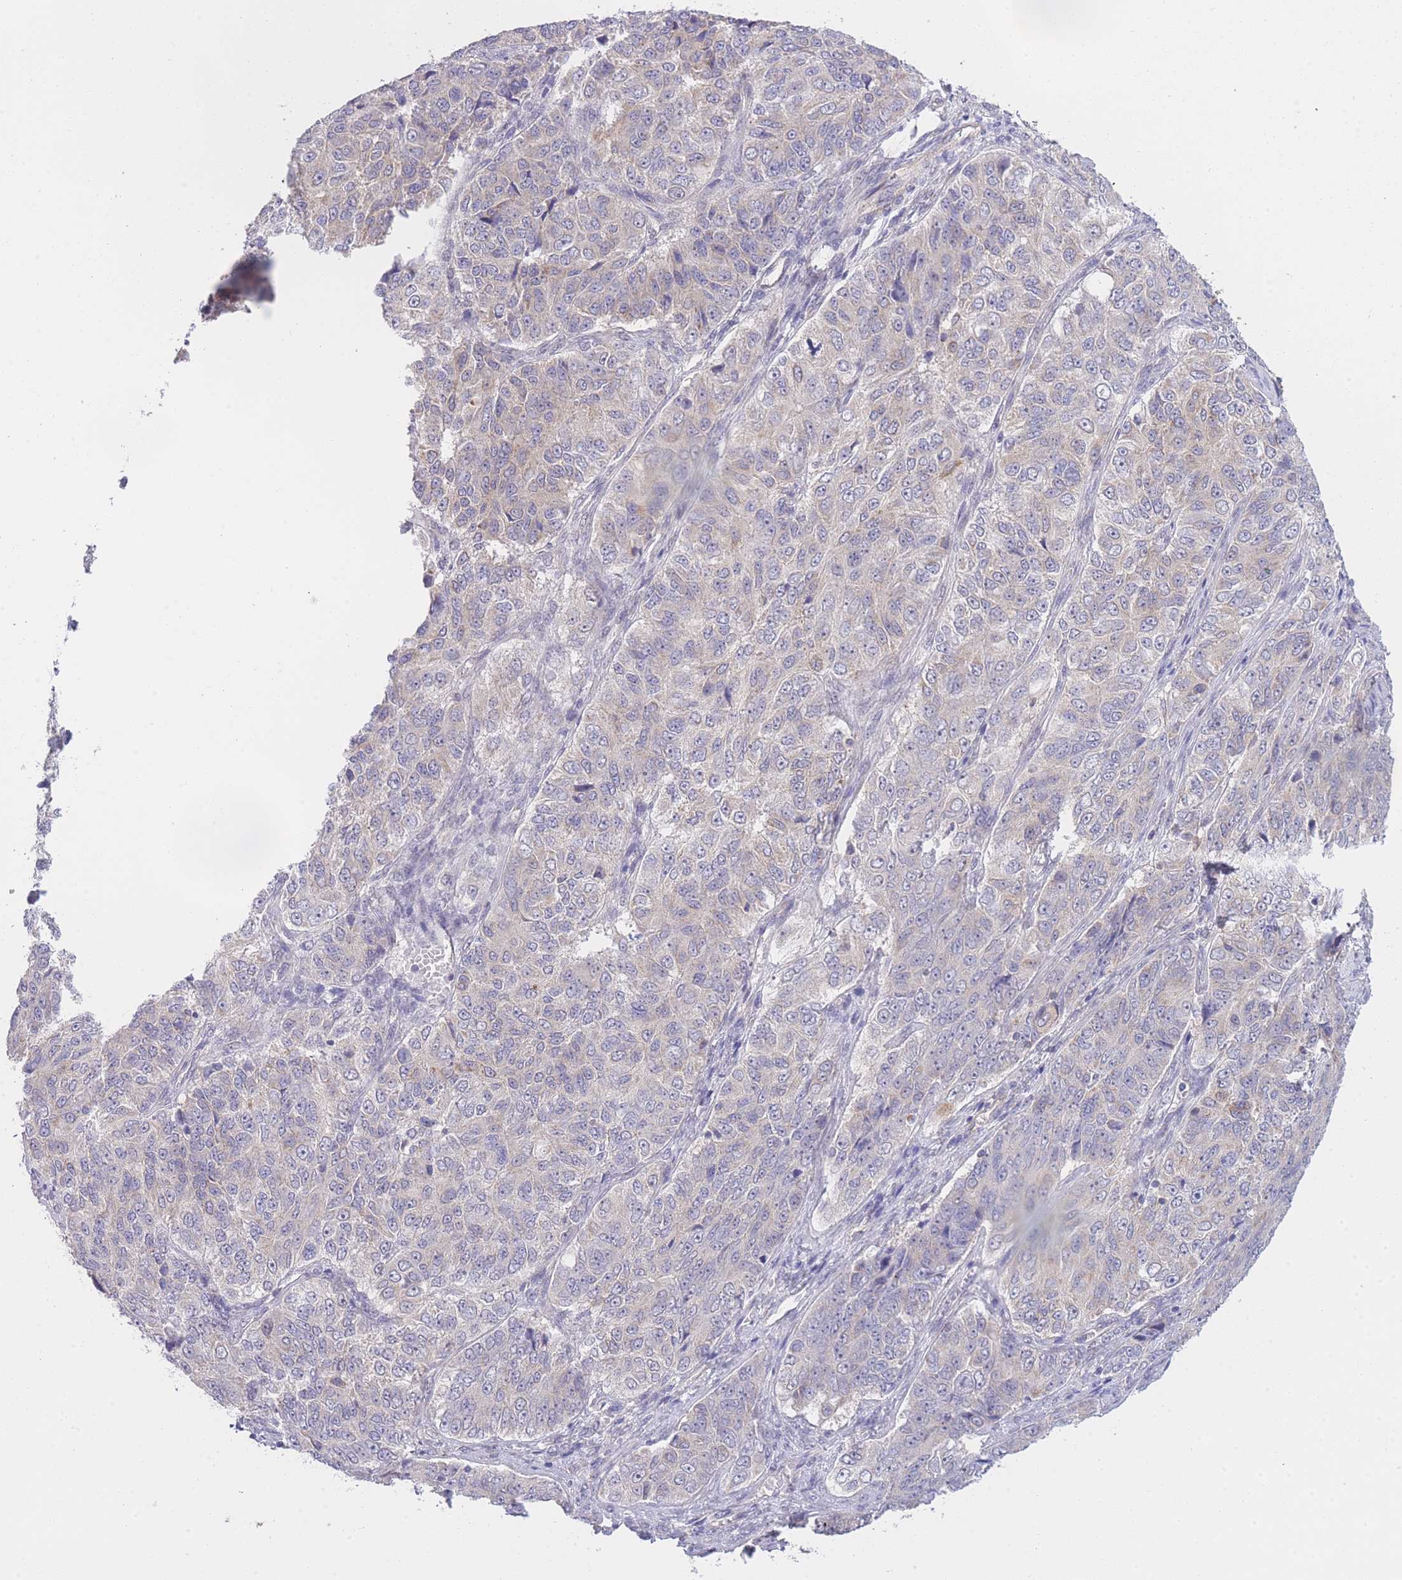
{"staining": {"intensity": "negative", "quantity": "none", "location": "none"}, "tissue": "ovarian cancer", "cell_type": "Tumor cells", "image_type": "cancer", "snomed": [{"axis": "morphology", "description": "Carcinoma, endometroid"}, {"axis": "topography", "description": "Ovary"}], "caption": "An image of human endometroid carcinoma (ovarian) is negative for staining in tumor cells.", "gene": "CTBP1", "patient": {"sex": "female", "age": 51}}